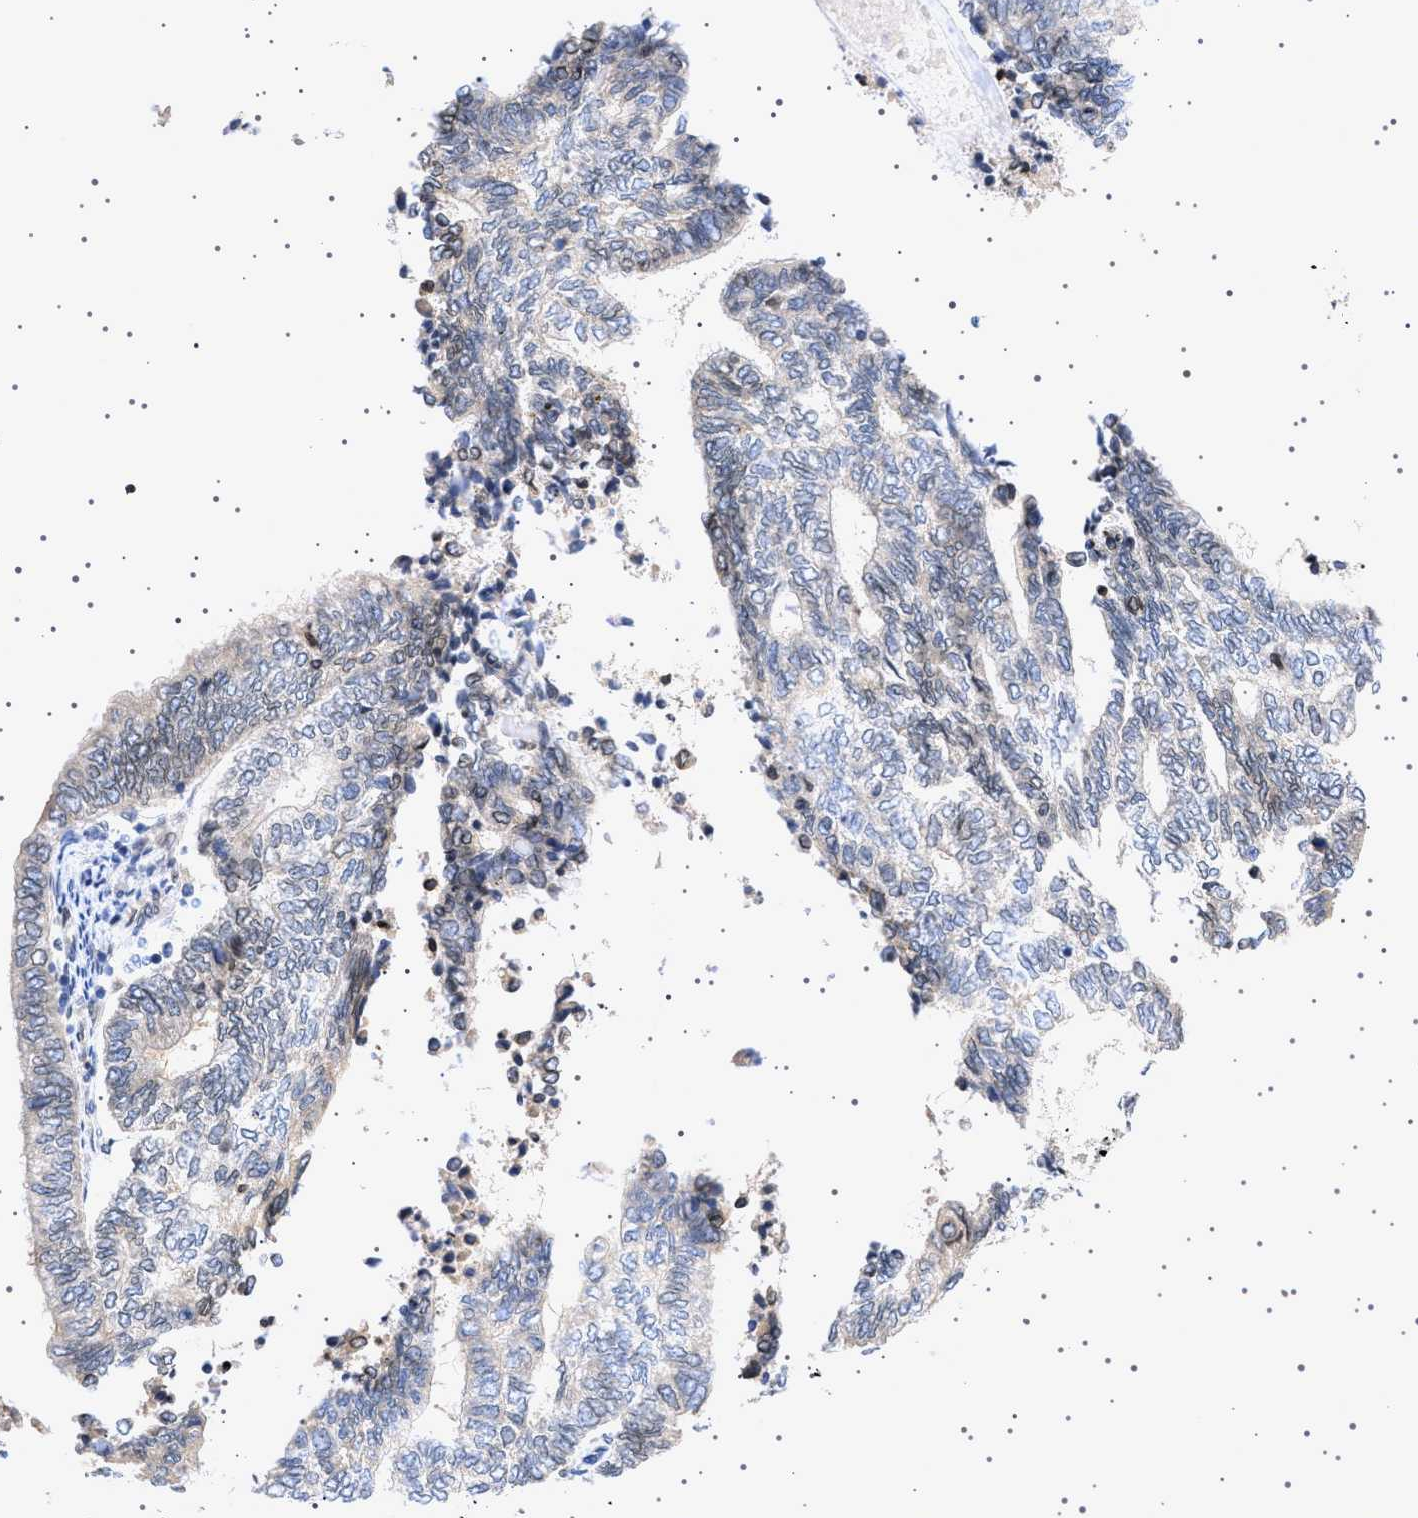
{"staining": {"intensity": "weak", "quantity": "<25%", "location": "cytoplasmic/membranous"}, "tissue": "endometrial cancer", "cell_type": "Tumor cells", "image_type": "cancer", "snomed": [{"axis": "morphology", "description": "Adenocarcinoma, NOS"}, {"axis": "topography", "description": "Uterus"}, {"axis": "topography", "description": "Endometrium"}], "caption": "Immunohistochemical staining of endometrial cancer displays no significant expression in tumor cells.", "gene": "NUP93", "patient": {"sex": "female", "age": 70}}